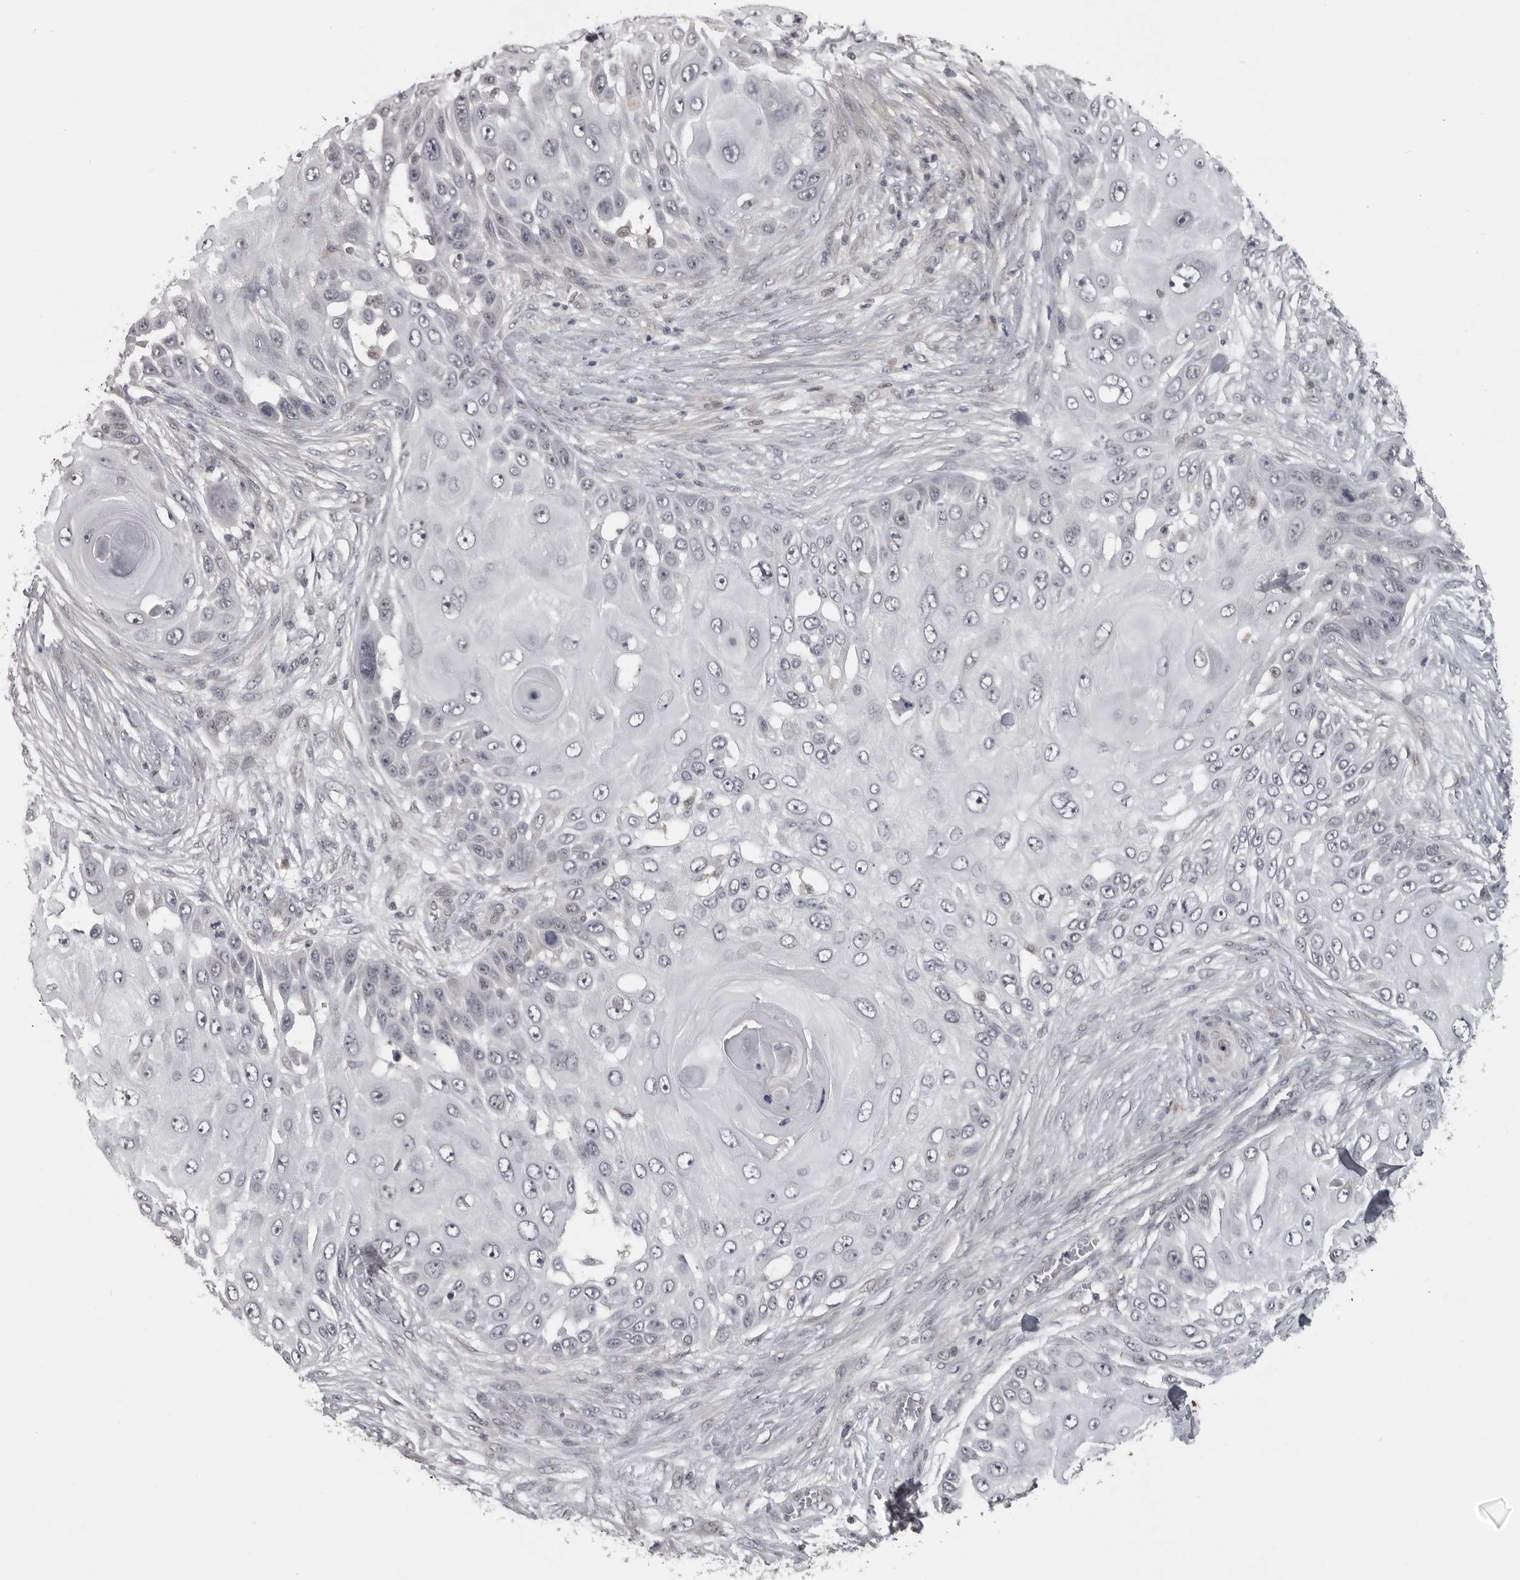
{"staining": {"intensity": "negative", "quantity": "none", "location": "none"}, "tissue": "skin cancer", "cell_type": "Tumor cells", "image_type": "cancer", "snomed": [{"axis": "morphology", "description": "Squamous cell carcinoma, NOS"}, {"axis": "topography", "description": "Skin"}], "caption": "Immunohistochemical staining of skin cancer demonstrates no significant expression in tumor cells.", "gene": "UROD", "patient": {"sex": "female", "age": 44}}